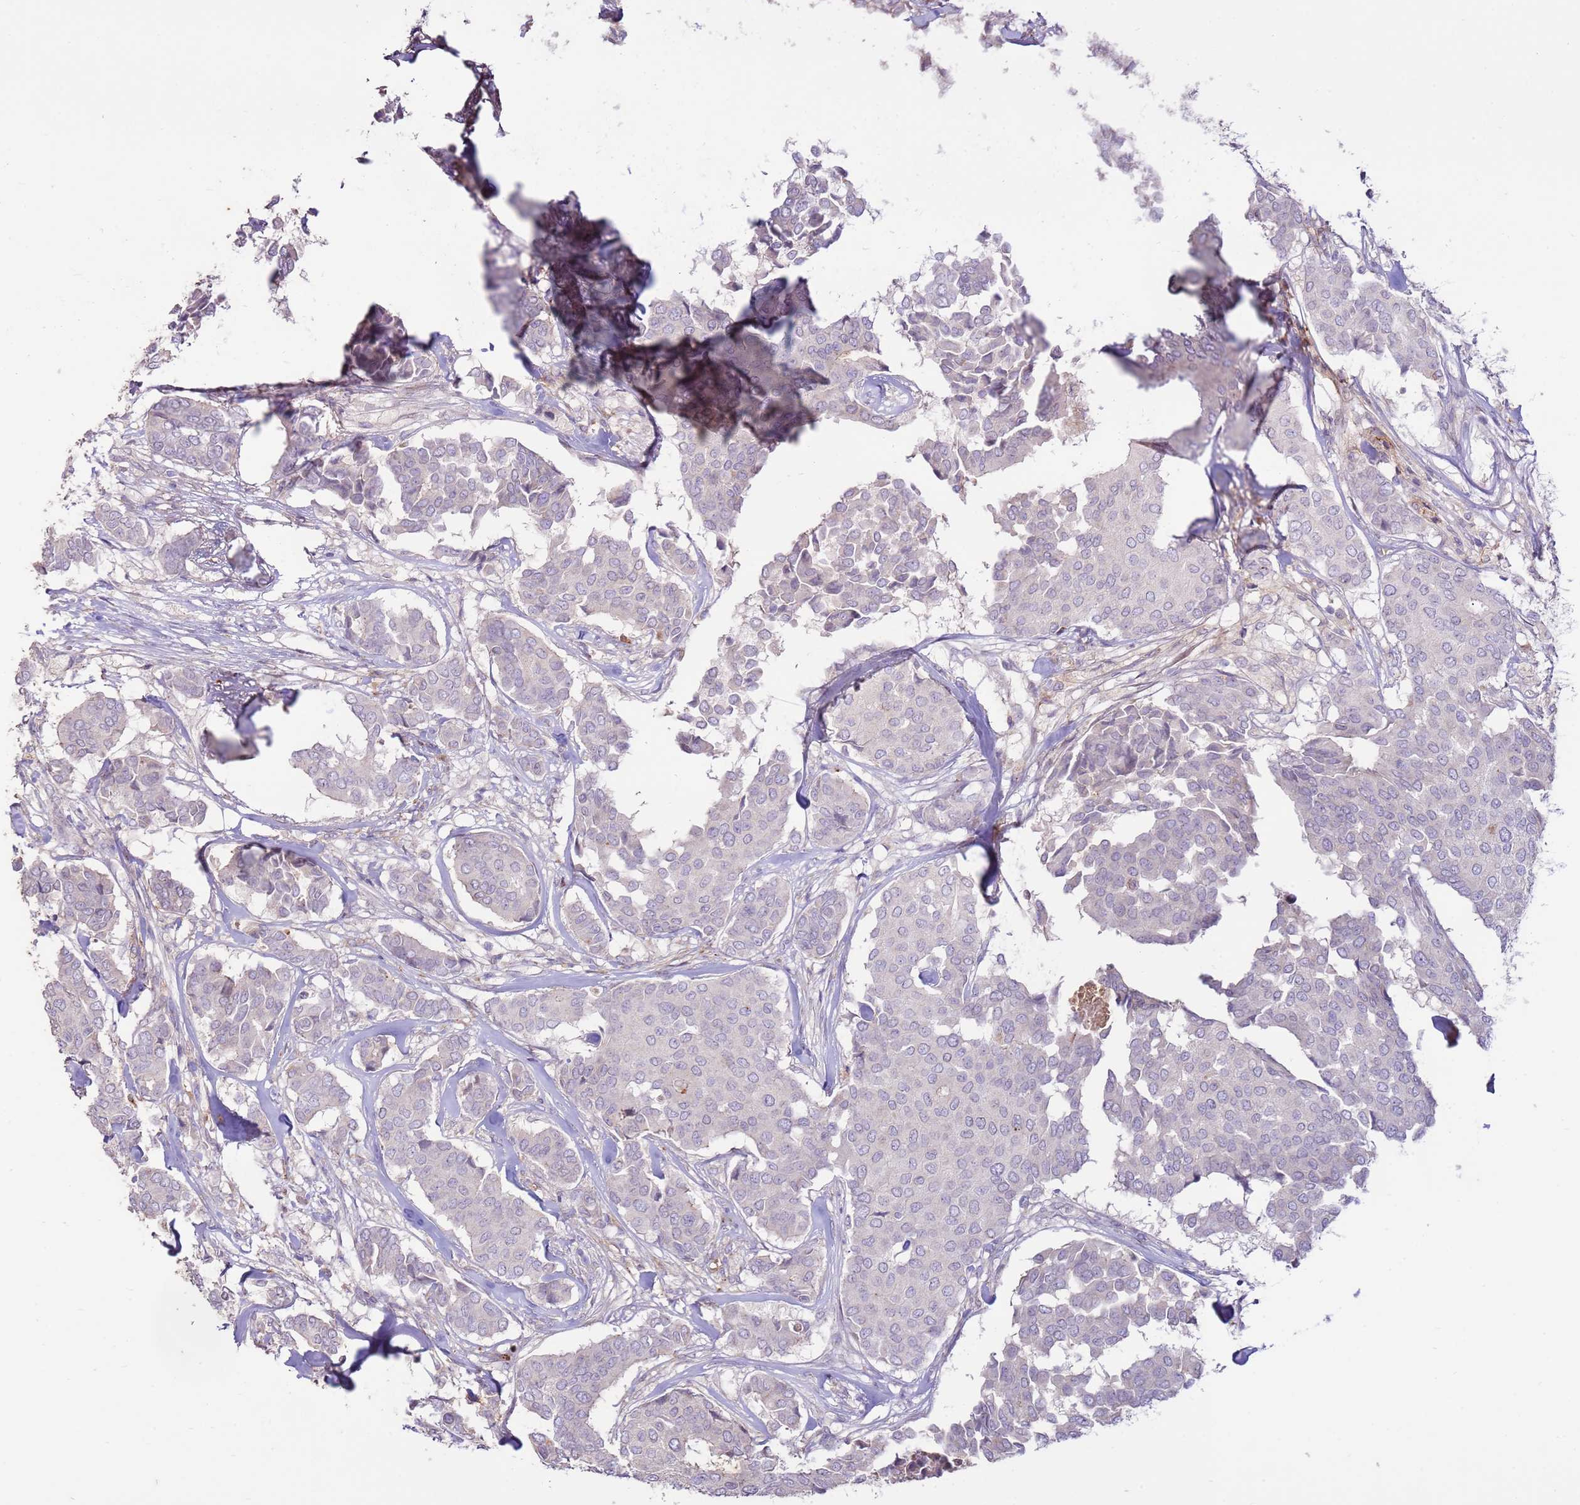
{"staining": {"intensity": "negative", "quantity": "none", "location": "none"}, "tissue": "breast cancer", "cell_type": "Tumor cells", "image_type": "cancer", "snomed": [{"axis": "morphology", "description": "Duct carcinoma"}, {"axis": "topography", "description": "Breast"}], "caption": "The micrograph demonstrates no staining of tumor cells in infiltrating ductal carcinoma (breast). The staining is performed using DAB (3,3'-diaminobenzidine) brown chromogen with nuclei counter-stained in using hematoxylin.", "gene": "LGI4", "patient": {"sex": "female", "age": 75}}